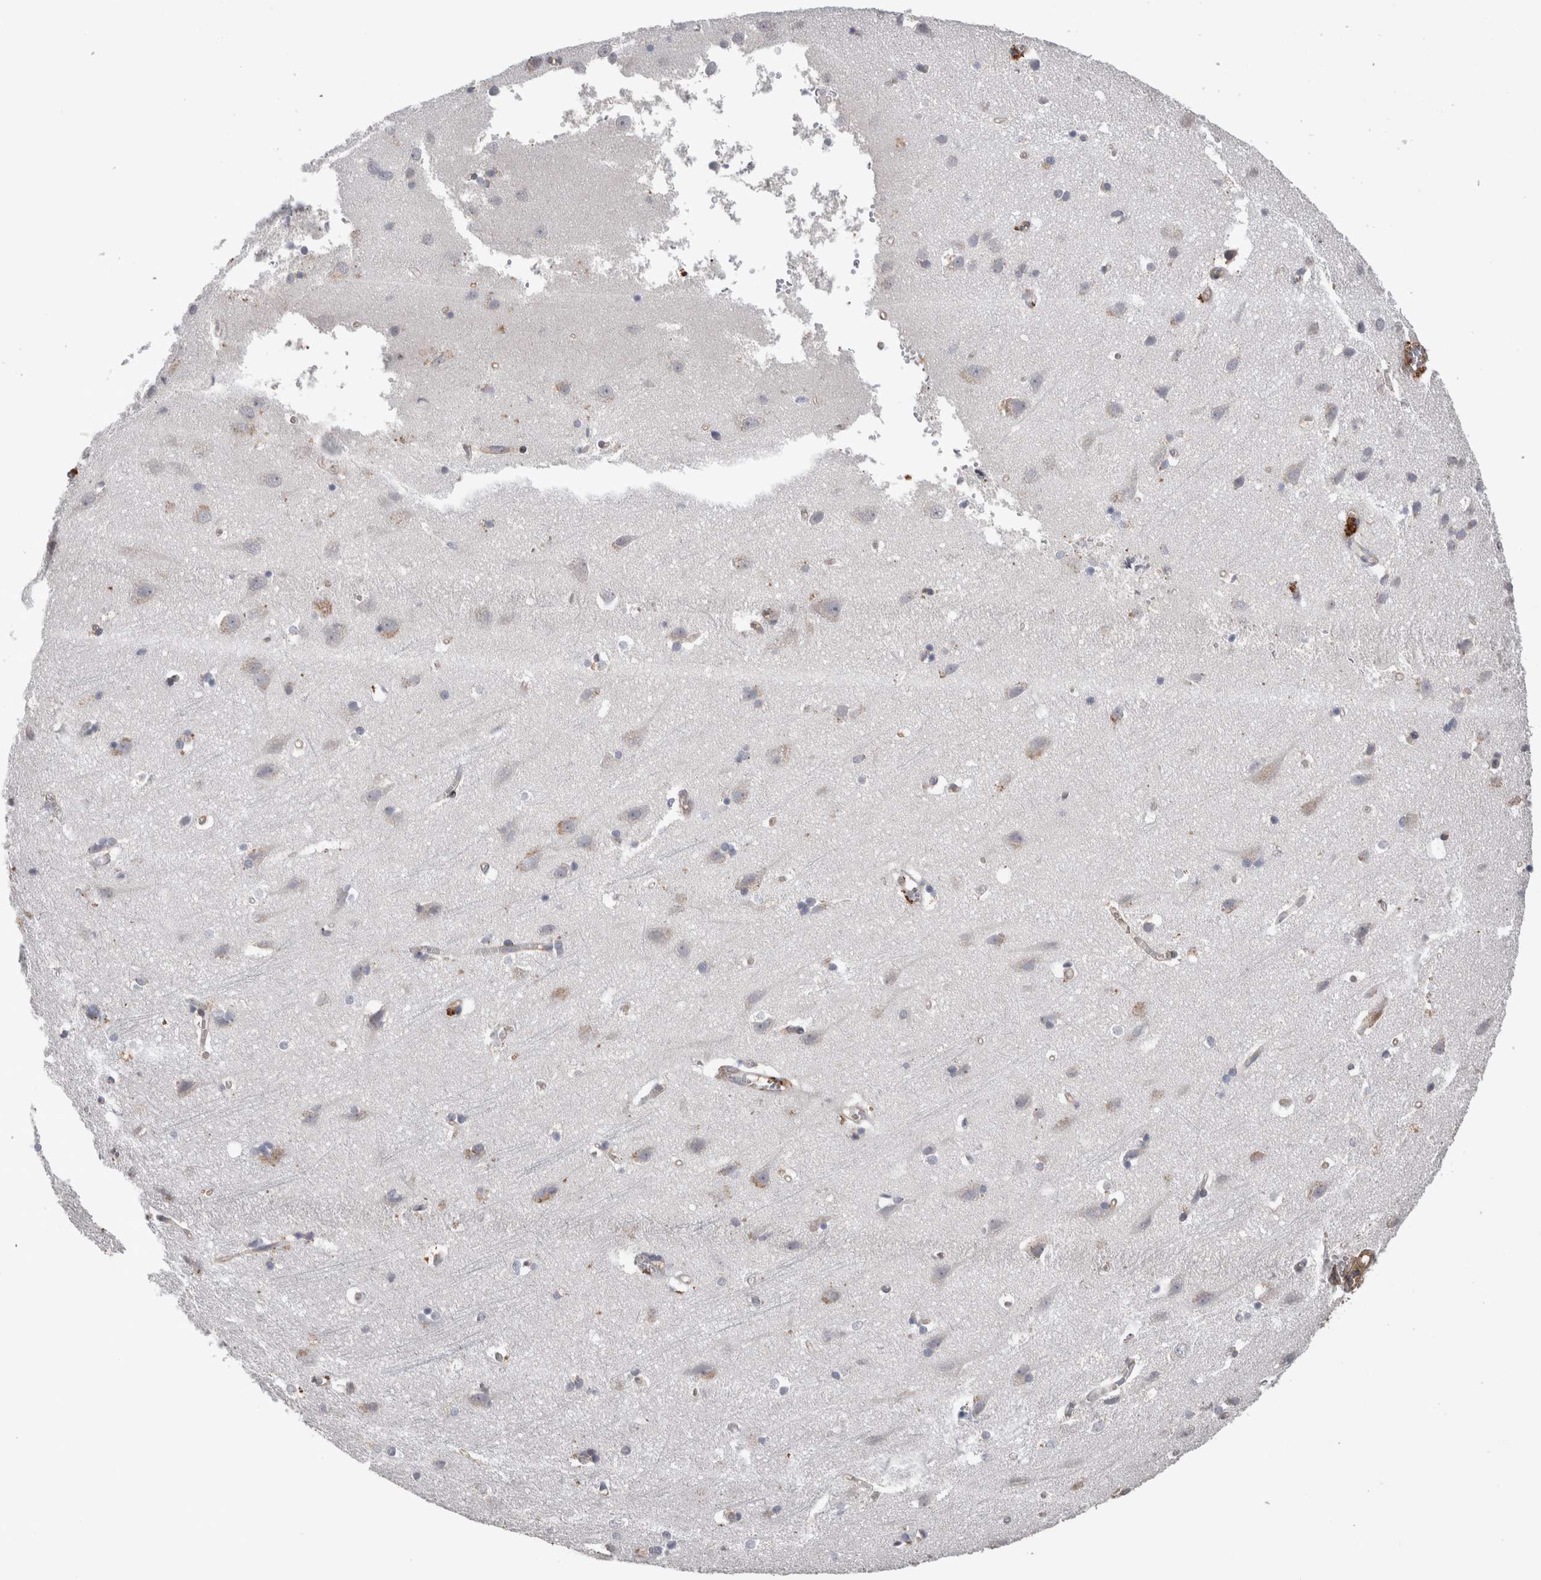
{"staining": {"intensity": "weak", "quantity": "25%-75%", "location": "cytoplasmic/membranous"}, "tissue": "cerebral cortex", "cell_type": "Endothelial cells", "image_type": "normal", "snomed": [{"axis": "morphology", "description": "Normal tissue, NOS"}, {"axis": "topography", "description": "Cerebral cortex"}], "caption": "Cerebral cortex stained with IHC displays weak cytoplasmic/membranous staining in approximately 25%-75% of endothelial cells. Nuclei are stained in blue.", "gene": "GCNA", "patient": {"sex": "male", "age": 54}}